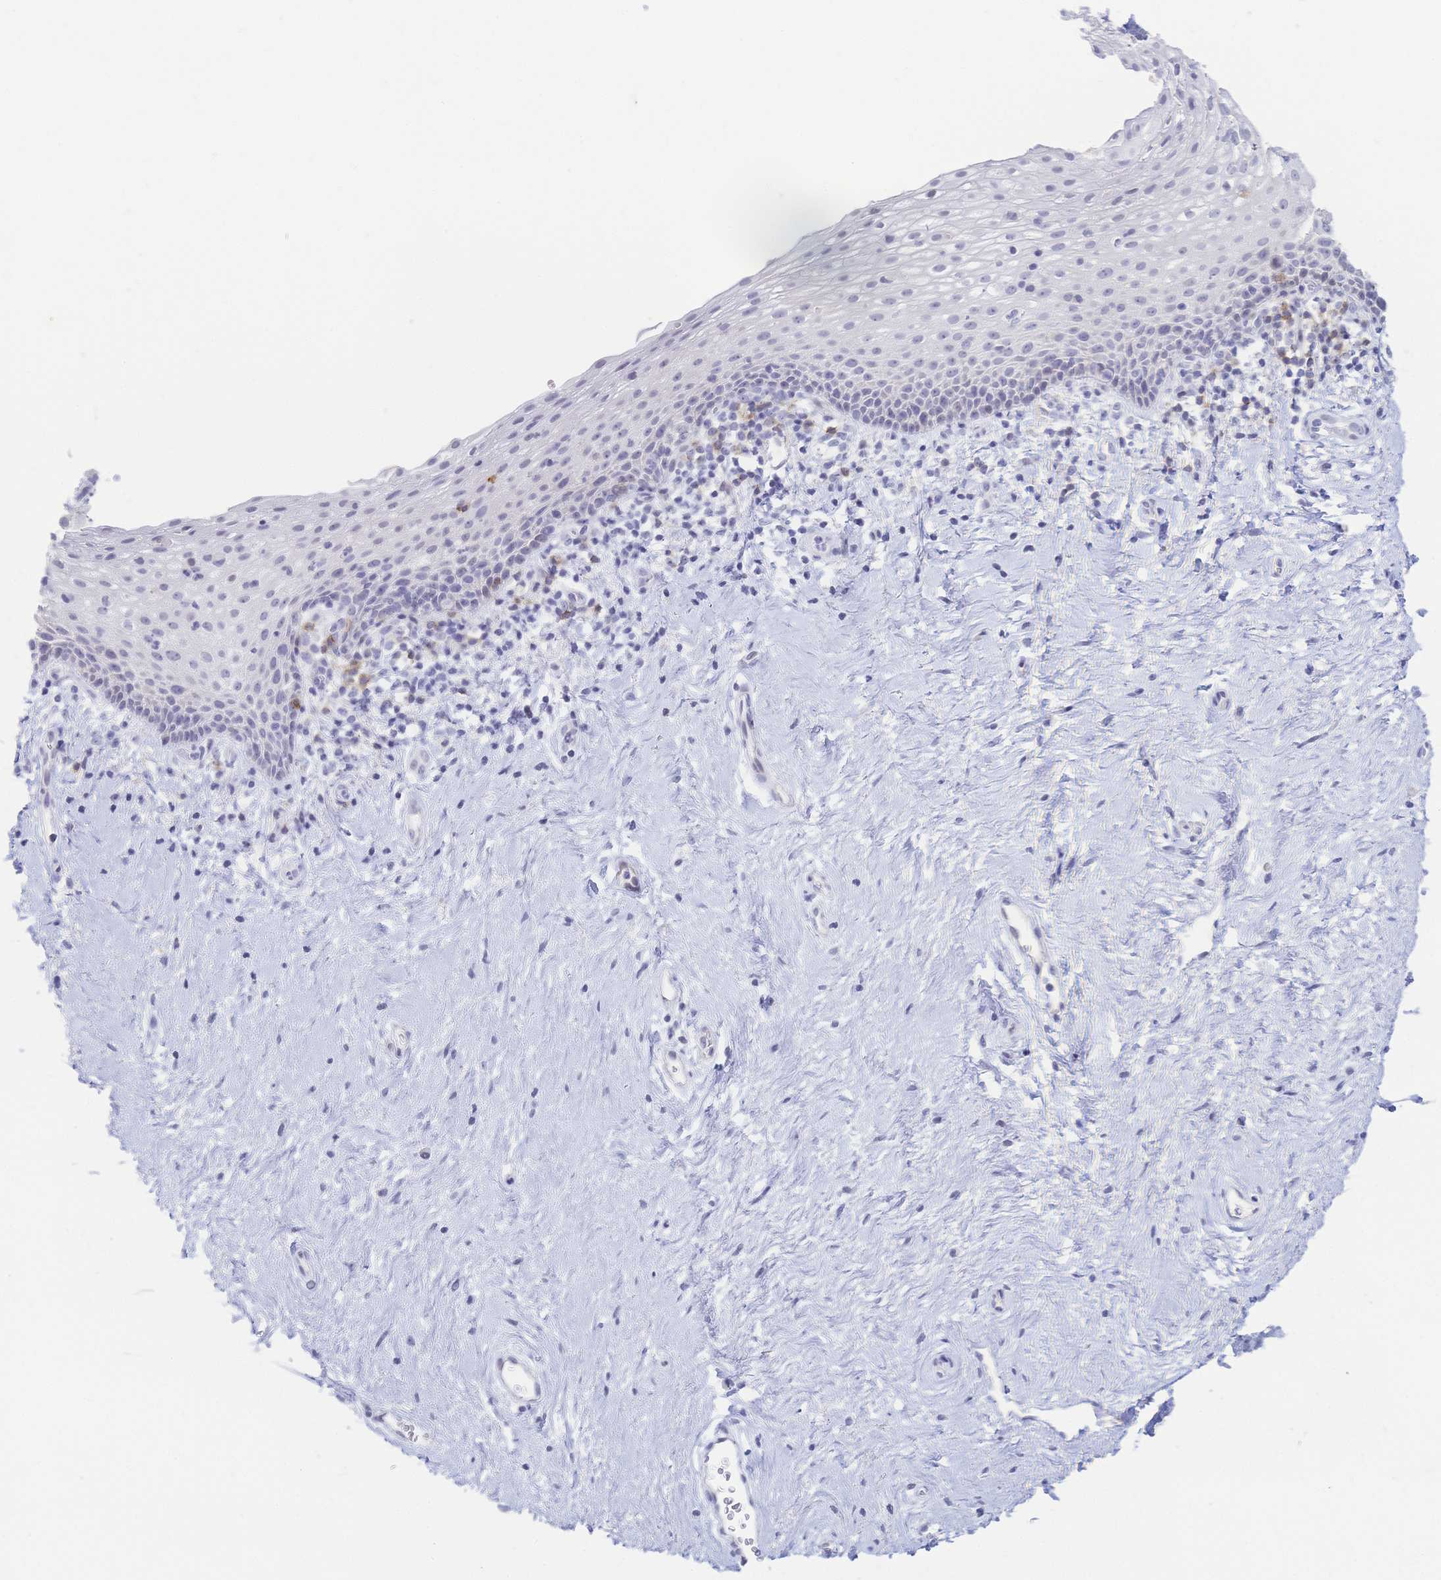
{"staining": {"intensity": "negative", "quantity": "none", "location": "none"}, "tissue": "vagina", "cell_type": "Squamous epithelial cells", "image_type": "normal", "snomed": [{"axis": "morphology", "description": "Normal tissue, NOS"}, {"axis": "topography", "description": "Vagina"}], "caption": "The histopathology image reveals no significant positivity in squamous epithelial cells of vagina. (Brightfield microscopy of DAB immunohistochemistry (IHC) at high magnification).", "gene": "CR2", "patient": {"sex": "female", "age": 61}}